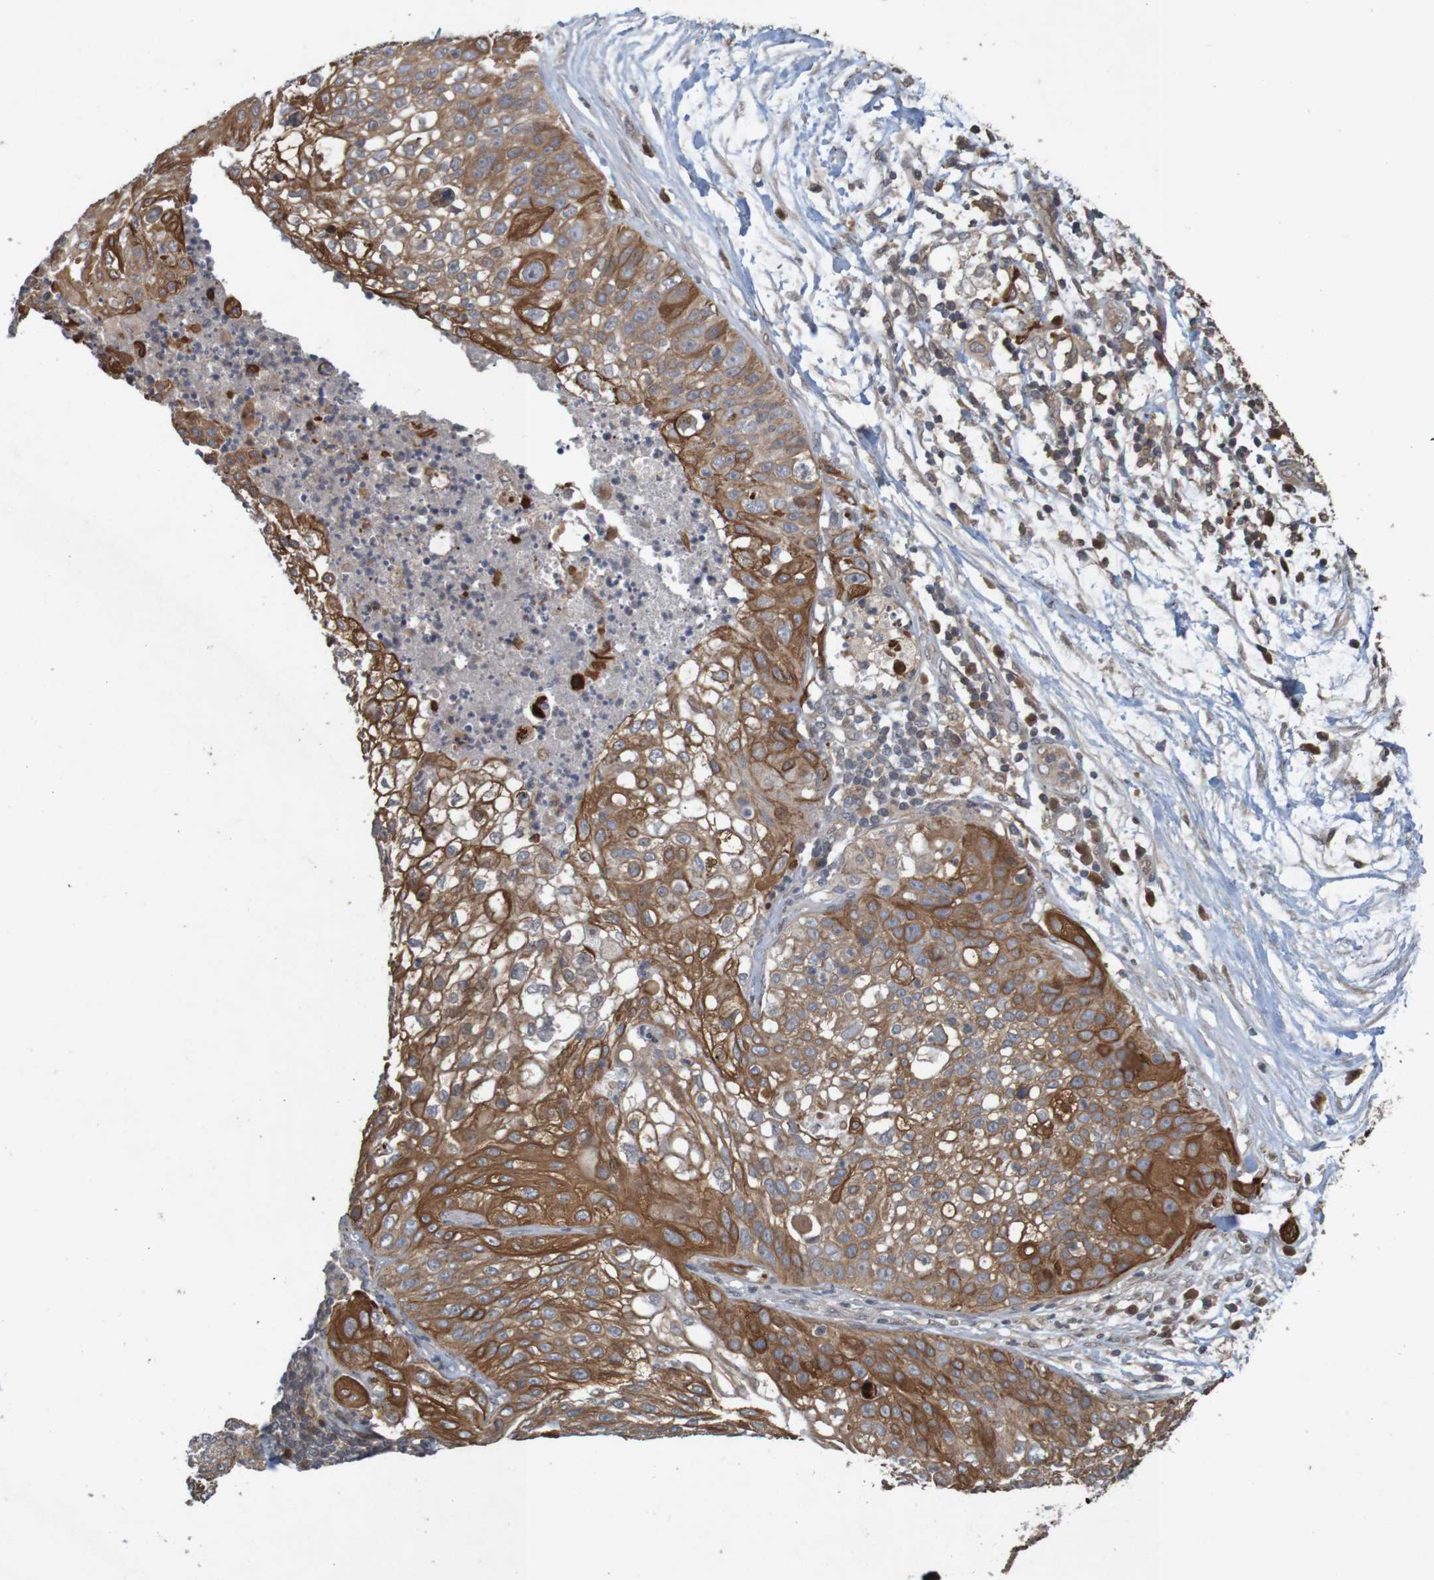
{"staining": {"intensity": "strong", "quantity": ">75%", "location": "cytoplasmic/membranous"}, "tissue": "lung cancer", "cell_type": "Tumor cells", "image_type": "cancer", "snomed": [{"axis": "morphology", "description": "Inflammation, NOS"}, {"axis": "morphology", "description": "Squamous cell carcinoma, NOS"}, {"axis": "topography", "description": "Lymph node"}, {"axis": "topography", "description": "Soft tissue"}, {"axis": "topography", "description": "Lung"}], "caption": "About >75% of tumor cells in human lung cancer exhibit strong cytoplasmic/membranous protein staining as visualized by brown immunohistochemical staining.", "gene": "ARHGEF11", "patient": {"sex": "male", "age": 66}}